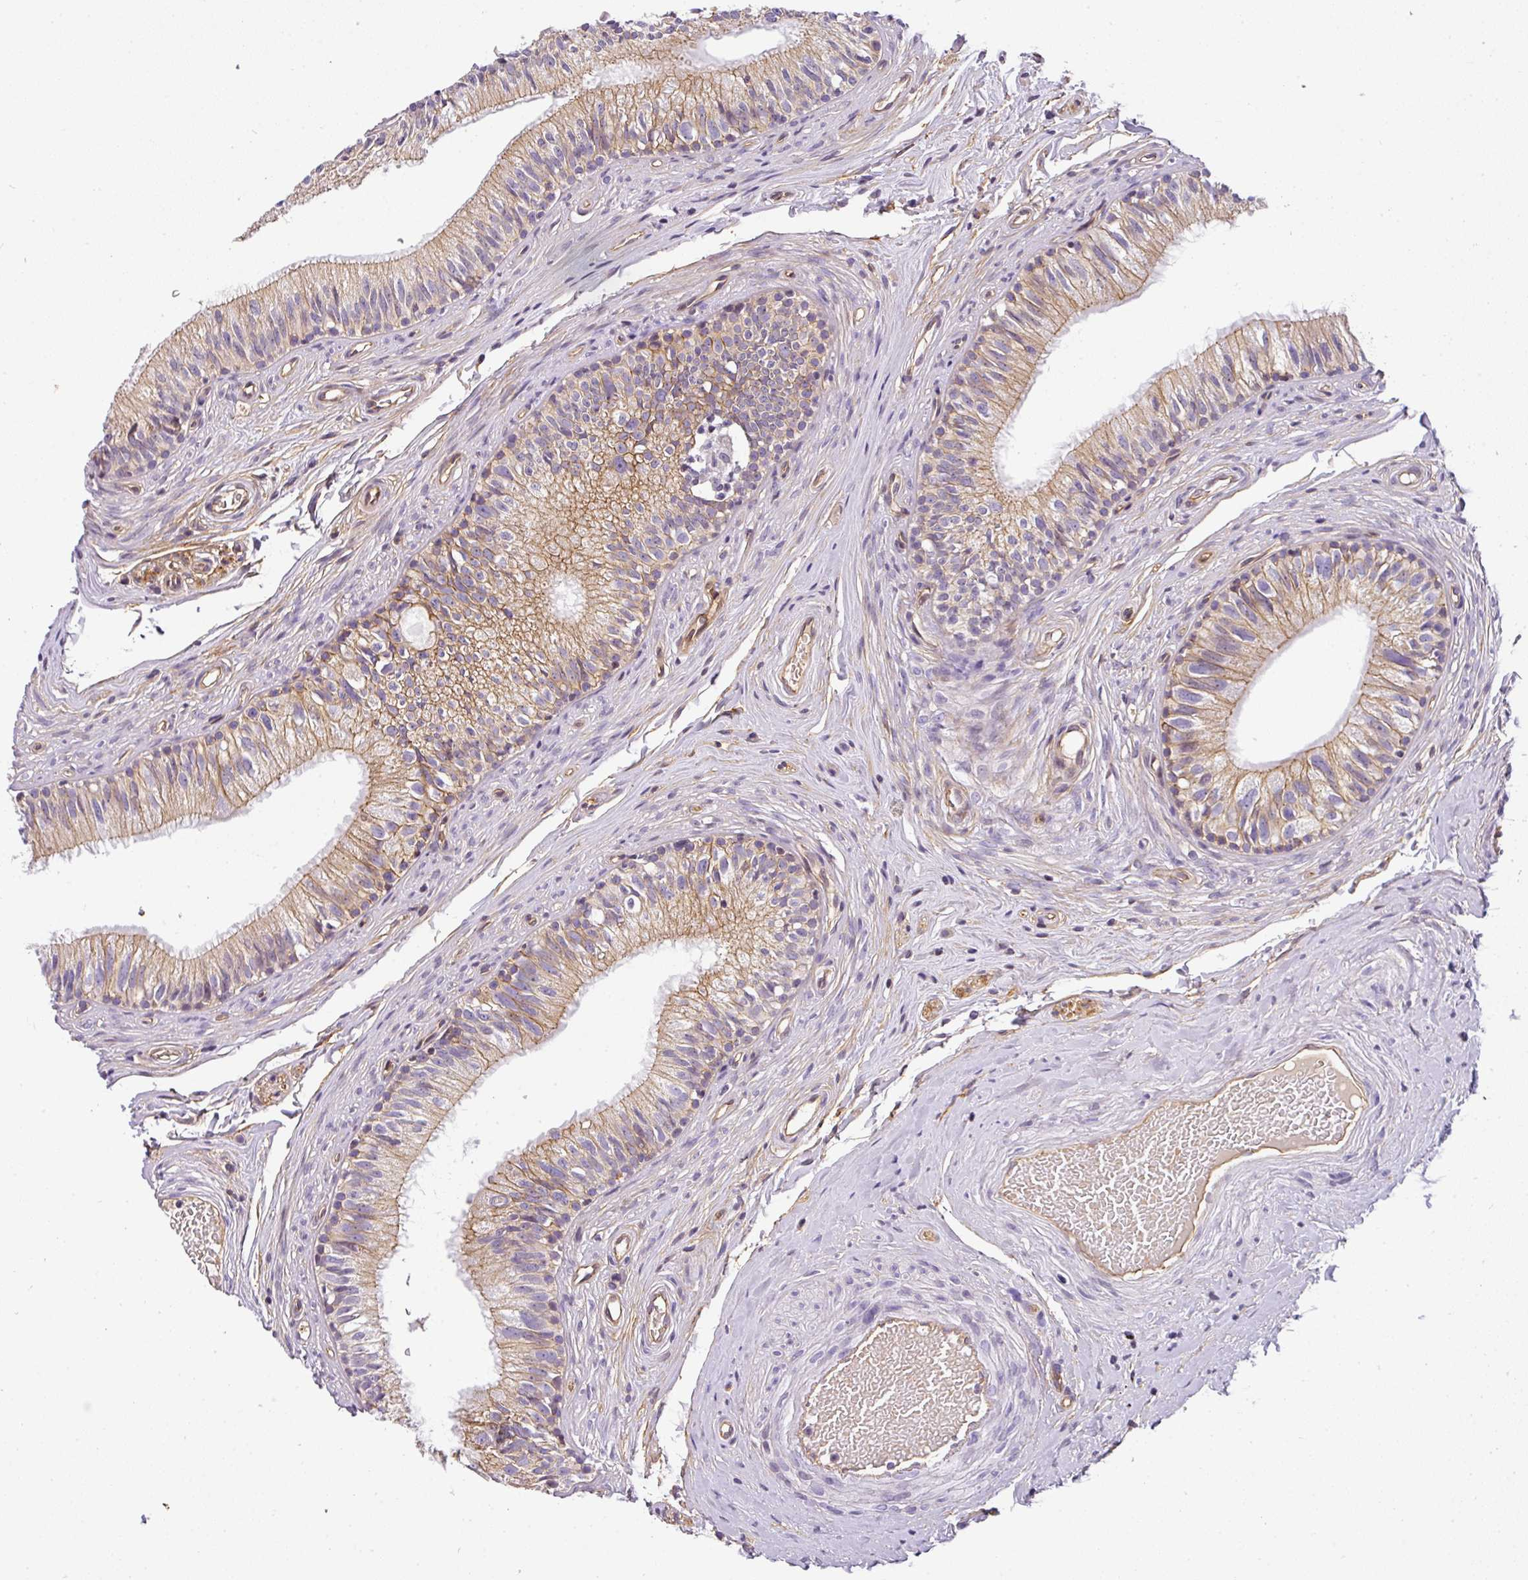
{"staining": {"intensity": "moderate", "quantity": ">75%", "location": "cytoplasmic/membranous"}, "tissue": "epididymis", "cell_type": "Glandular cells", "image_type": "normal", "snomed": [{"axis": "morphology", "description": "Normal tissue, NOS"}, {"axis": "morphology", "description": "Seminoma, NOS"}, {"axis": "topography", "description": "Testis"}, {"axis": "topography", "description": "Epididymis"}], "caption": "Protein staining exhibits moderate cytoplasmic/membranous expression in approximately >75% of glandular cells in unremarkable epididymis.", "gene": "OR11H4", "patient": {"sex": "male", "age": 45}}